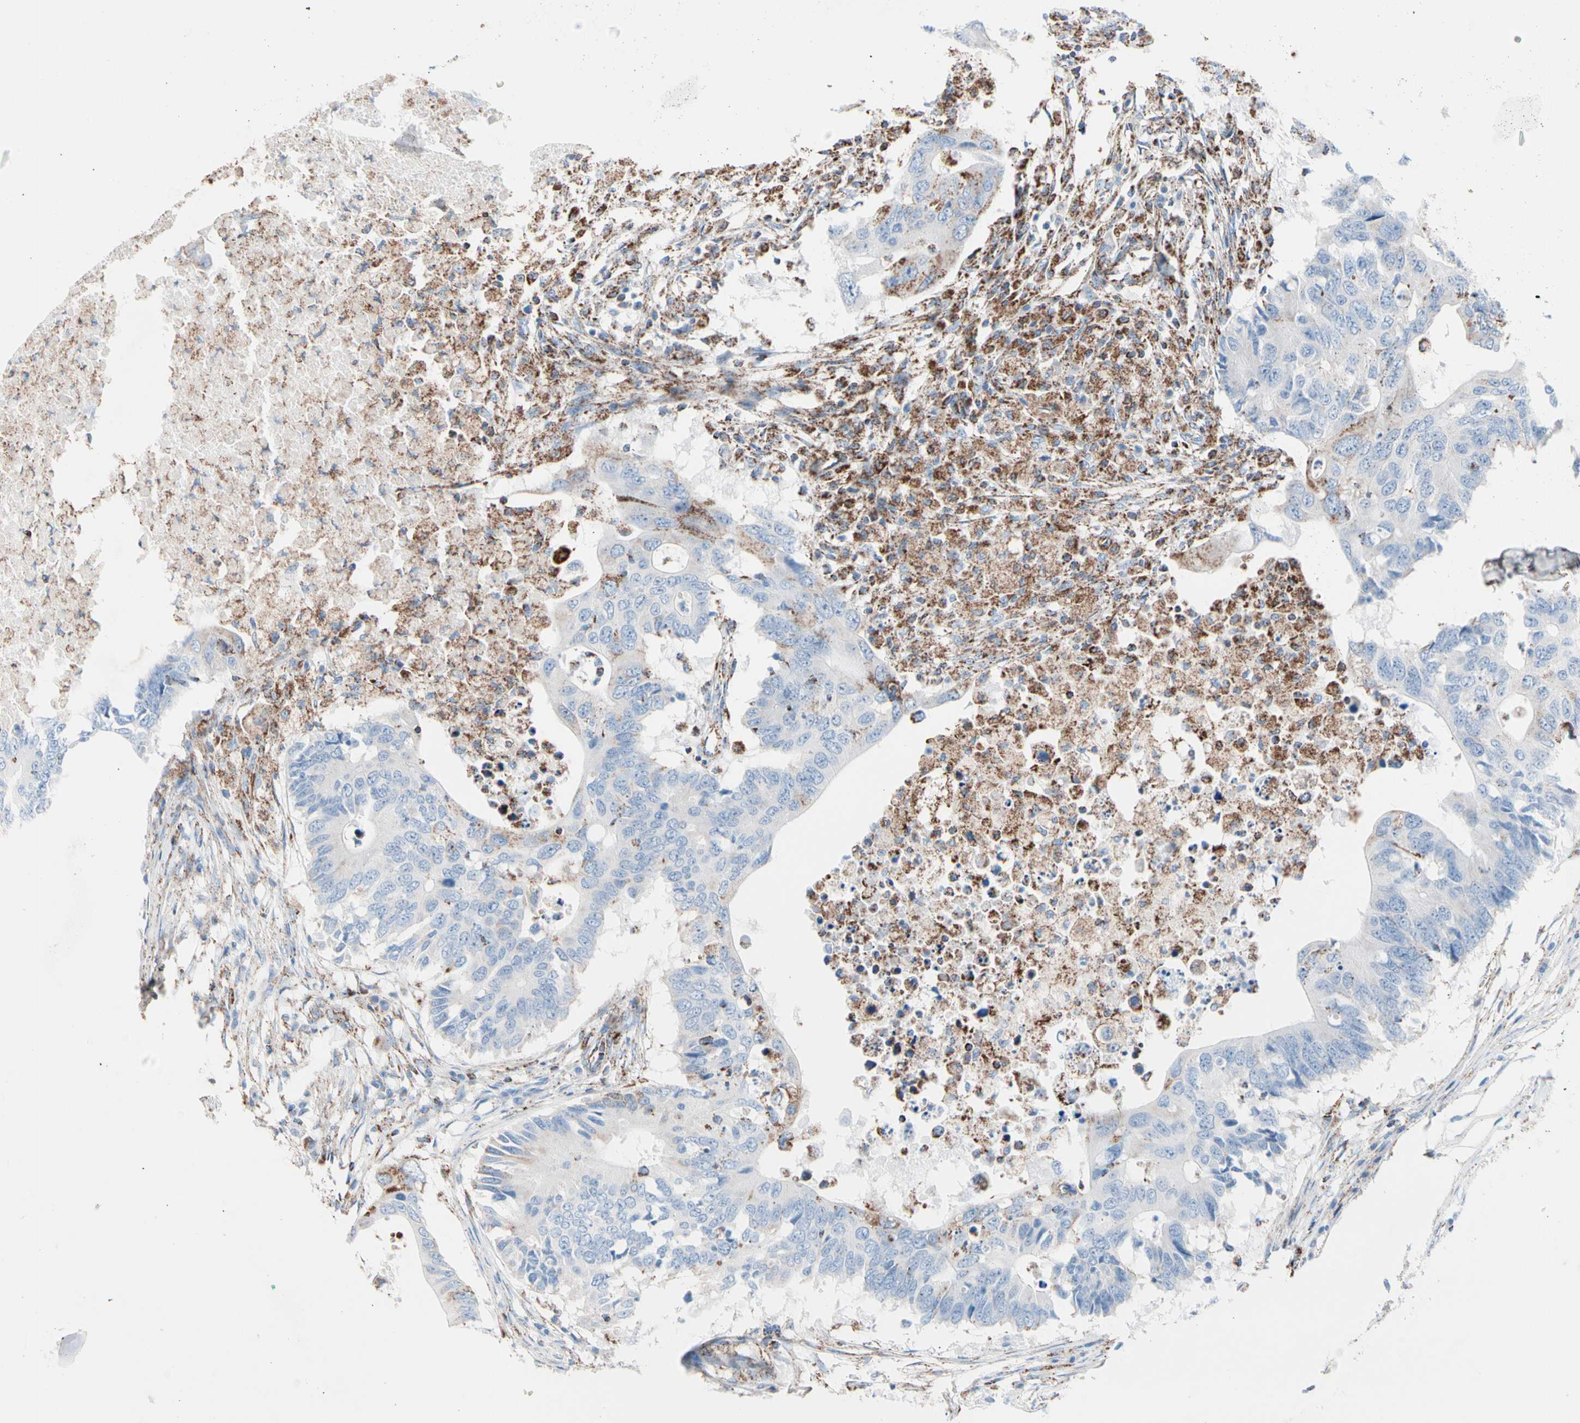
{"staining": {"intensity": "moderate", "quantity": "<25%", "location": "cytoplasmic/membranous"}, "tissue": "colorectal cancer", "cell_type": "Tumor cells", "image_type": "cancer", "snomed": [{"axis": "morphology", "description": "Adenocarcinoma, NOS"}, {"axis": "topography", "description": "Colon"}], "caption": "Tumor cells demonstrate low levels of moderate cytoplasmic/membranous staining in about <25% of cells in human adenocarcinoma (colorectal).", "gene": "HK1", "patient": {"sex": "male", "age": 71}}